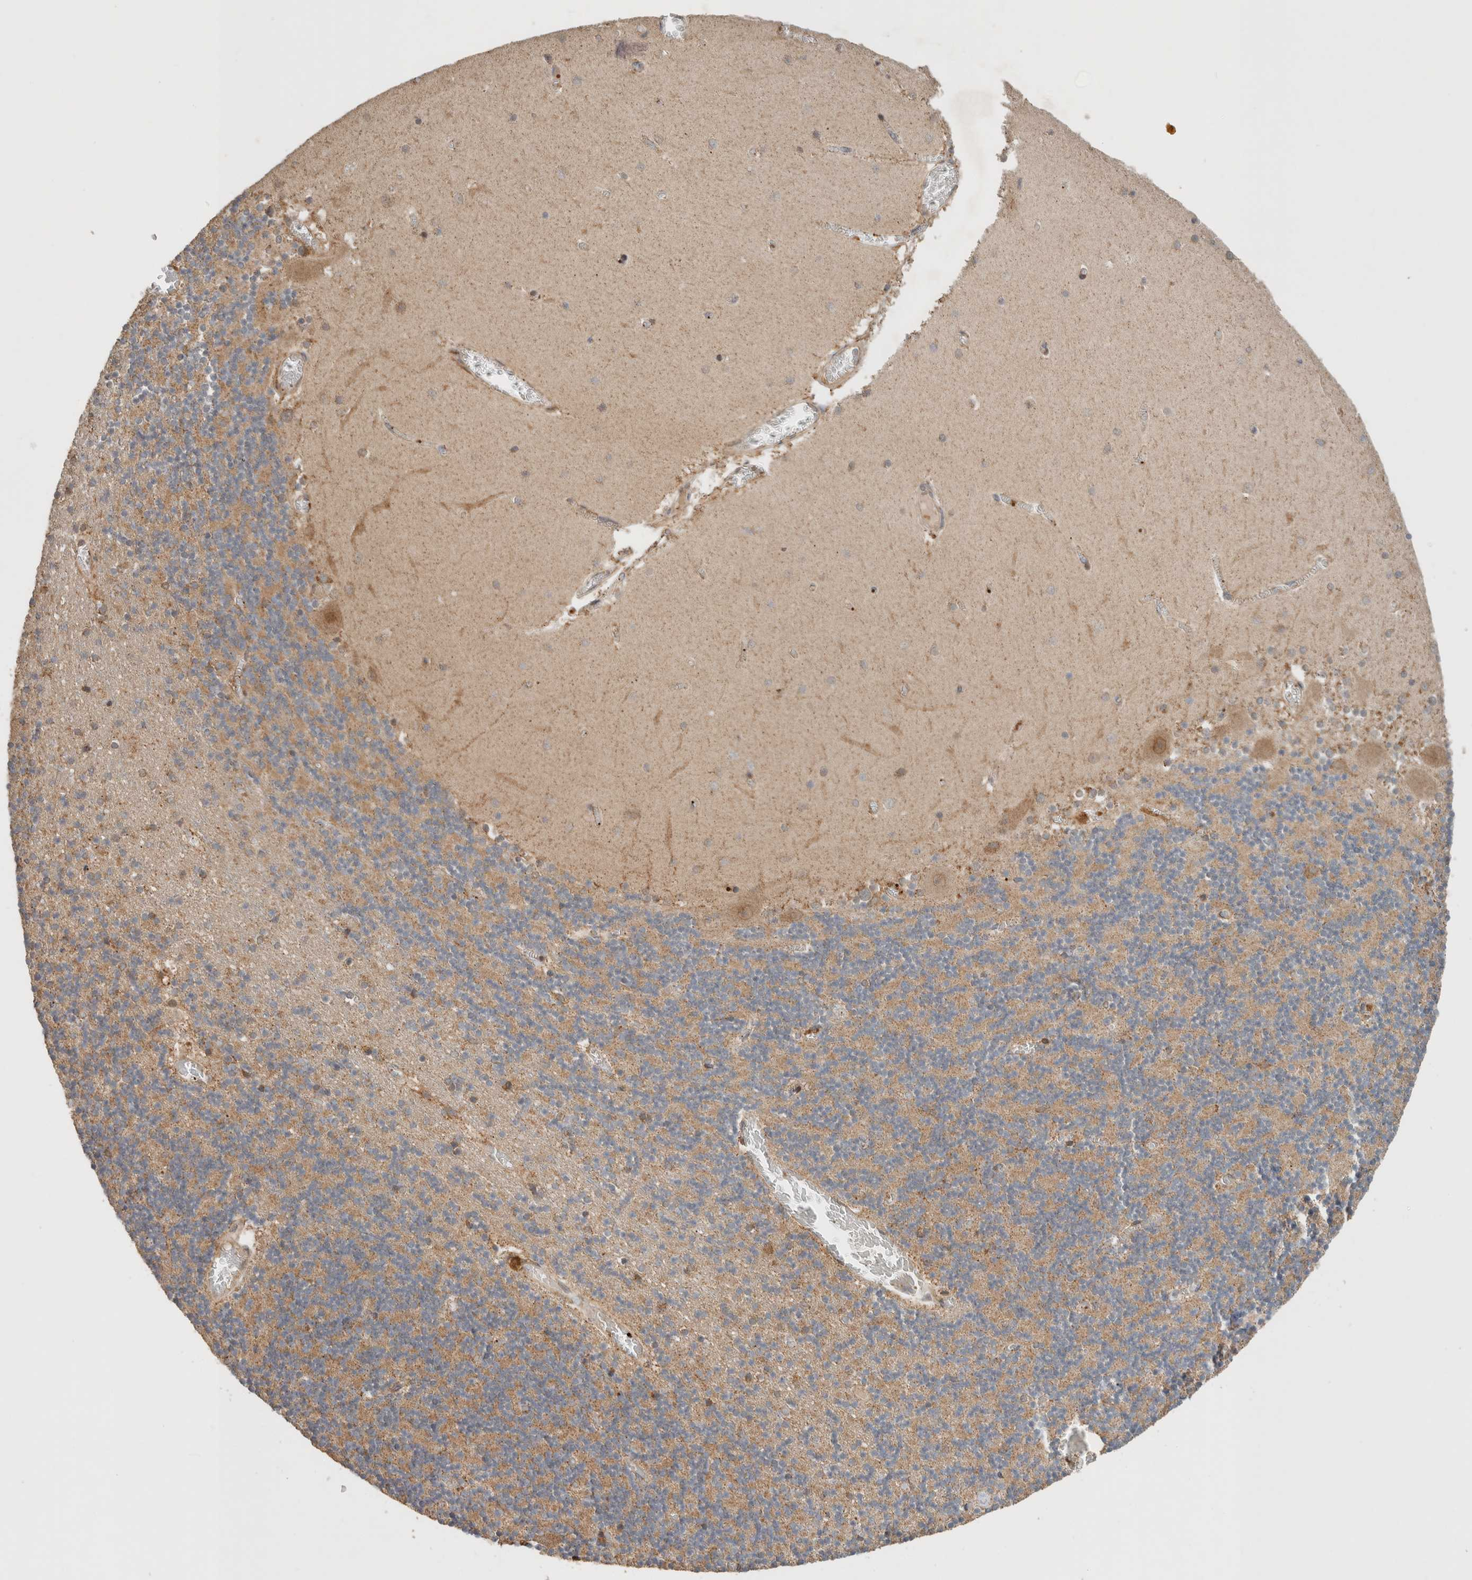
{"staining": {"intensity": "moderate", "quantity": "<25%", "location": "cytoplasmic/membranous"}, "tissue": "cerebellum", "cell_type": "Cells in granular layer", "image_type": "normal", "snomed": [{"axis": "morphology", "description": "Normal tissue, NOS"}, {"axis": "topography", "description": "Cerebellum"}], "caption": "Unremarkable cerebellum exhibits moderate cytoplasmic/membranous staining in about <25% of cells in granular layer The staining was performed using DAB, with brown indicating positive protein expression. Nuclei are stained blue with hematoxylin..", "gene": "EIF2B3", "patient": {"sex": "female", "age": 28}}